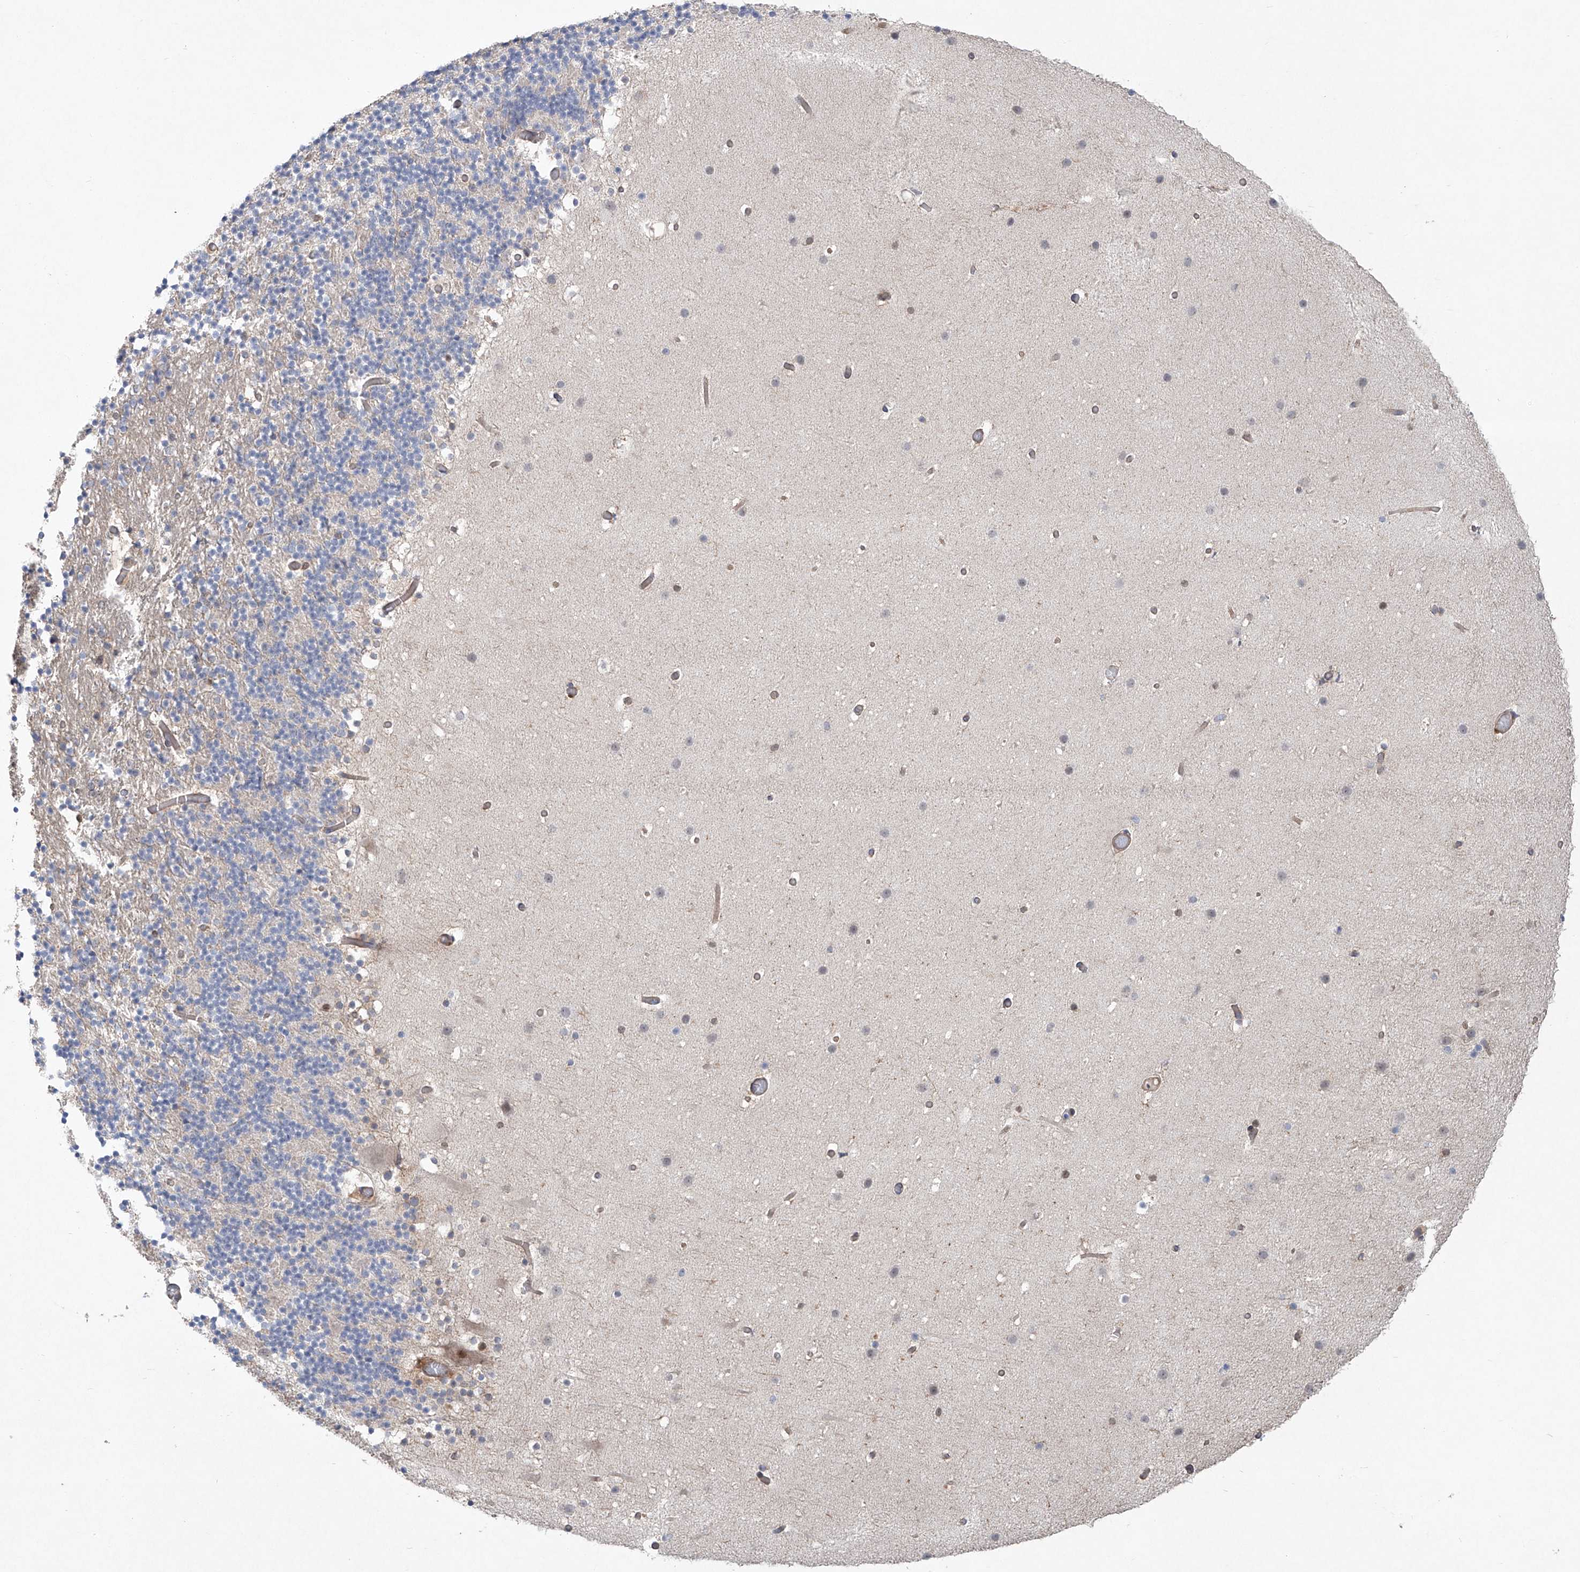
{"staining": {"intensity": "weak", "quantity": "25%-75%", "location": "cytoplasmic/membranous"}, "tissue": "cerebellum", "cell_type": "Cells in granular layer", "image_type": "normal", "snomed": [{"axis": "morphology", "description": "Normal tissue, NOS"}, {"axis": "topography", "description": "Cerebellum"}], "caption": "Cerebellum stained with IHC exhibits weak cytoplasmic/membranous expression in approximately 25%-75% of cells in granular layer.", "gene": "KLC4", "patient": {"sex": "male", "age": 57}}